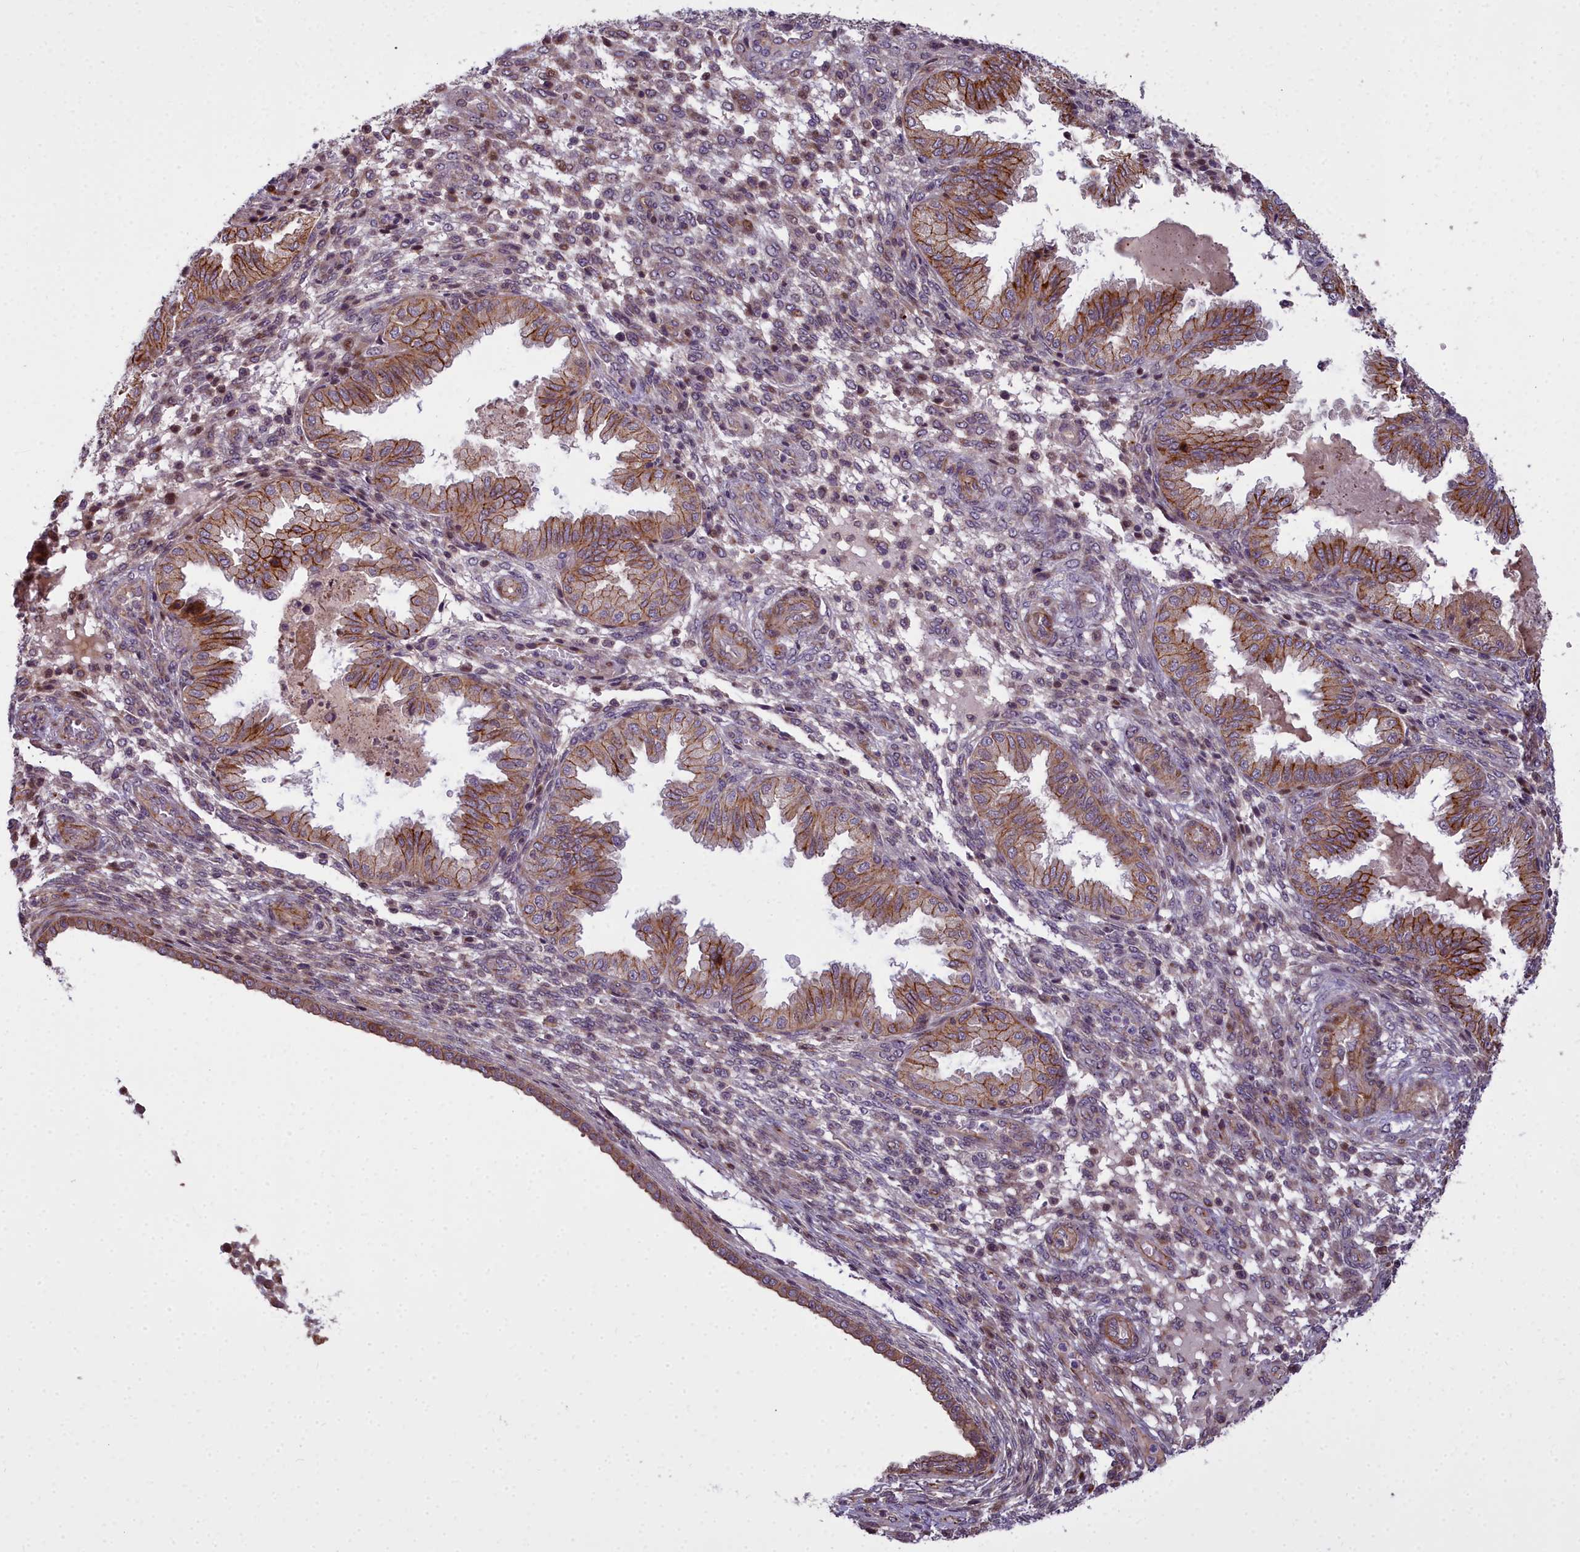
{"staining": {"intensity": "weak", "quantity": "<25%", "location": "cytoplasmic/membranous"}, "tissue": "endometrium", "cell_type": "Cells in endometrial stroma", "image_type": "normal", "snomed": [{"axis": "morphology", "description": "Normal tissue, NOS"}, {"axis": "topography", "description": "Endometrium"}], "caption": "This is a image of immunohistochemistry (IHC) staining of benign endometrium, which shows no staining in cells in endometrial stroma. (DAB immunohistochemistry (IHC) visualized using brightfield microscopy, high magnification).", "gene": "GLYATL3", "patient": {"sex": "female", "age": 33}}